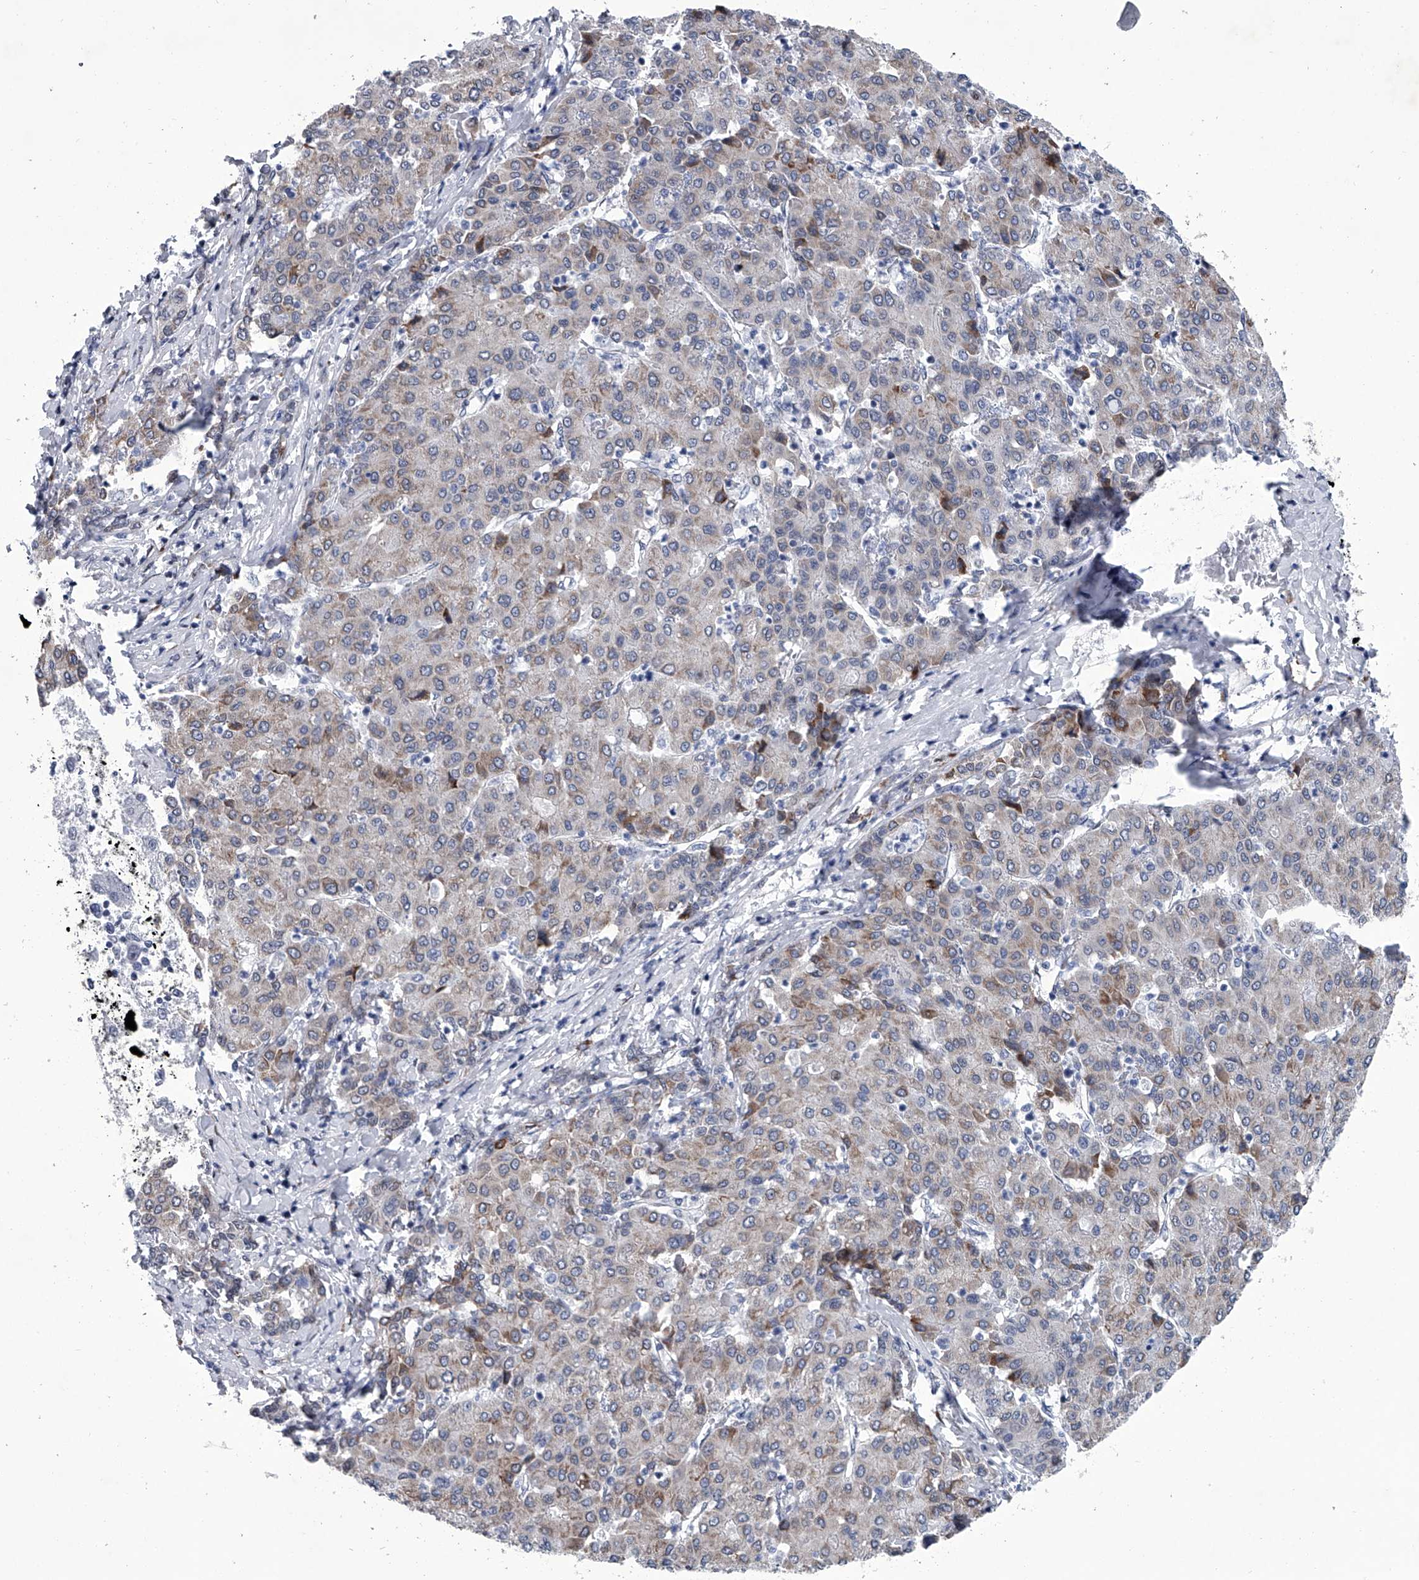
{"staining": {"intensity": "weak", "quantity": "<25%", "location": "cytoplasmic/membranous"}, "tissue": "liver cancer", "cell_type": "Tumor cells", "image_type": "cancer", "snomed": [{"axis": "morphology", "description": "Carcinoma, Hepatocellular, NOS"}, {"axis": "topography", "description": "Liver"}], "caption": "Human liver hepatocellular carcinoma stained for a protein using IHC reveals no positivity in tumor cells.", "gene": "PPP2R5D", "patient": {"sex": "male", "age": 65}}